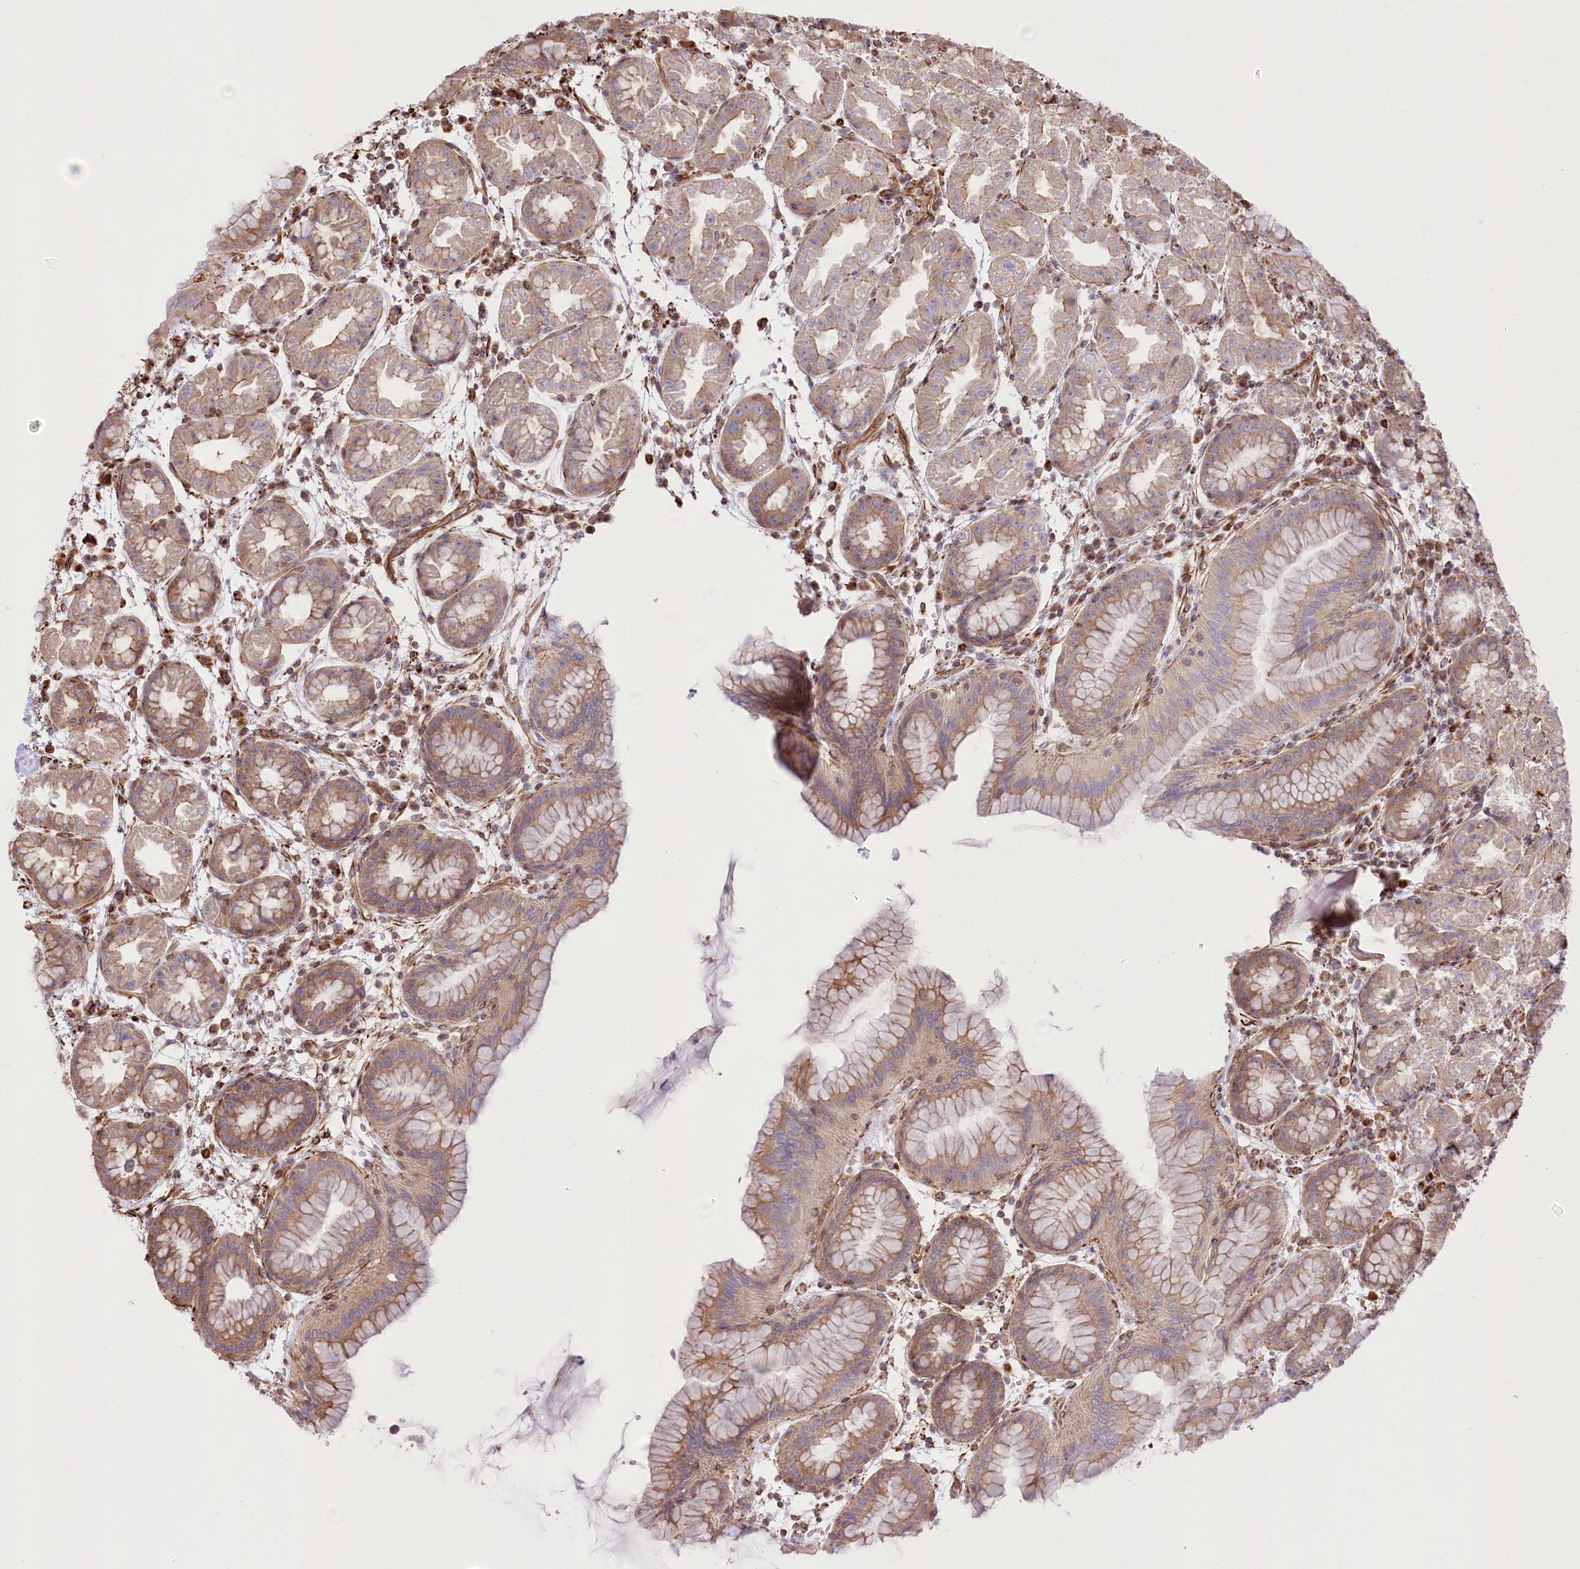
{"staining": {"intensity": "moderate", "quantity": ">75%", "location": "cytoplasmic/membranous"}, "tissue": "stomach", "cell_type": "Glandular cells", "image_type": "normal", "snomed": [{"axis": "morphology", "description": "Normal tissue, NOS"}, {"axis": "topography", "description": "Stomach"}], "caption": "Stomach stained with immunohistochemistry exhibits moderate cytoplasmic/membranous expression in about >75% of glandular cells.", "gene": "TTC1", "patient": {"sex": "female", "age": 79}}